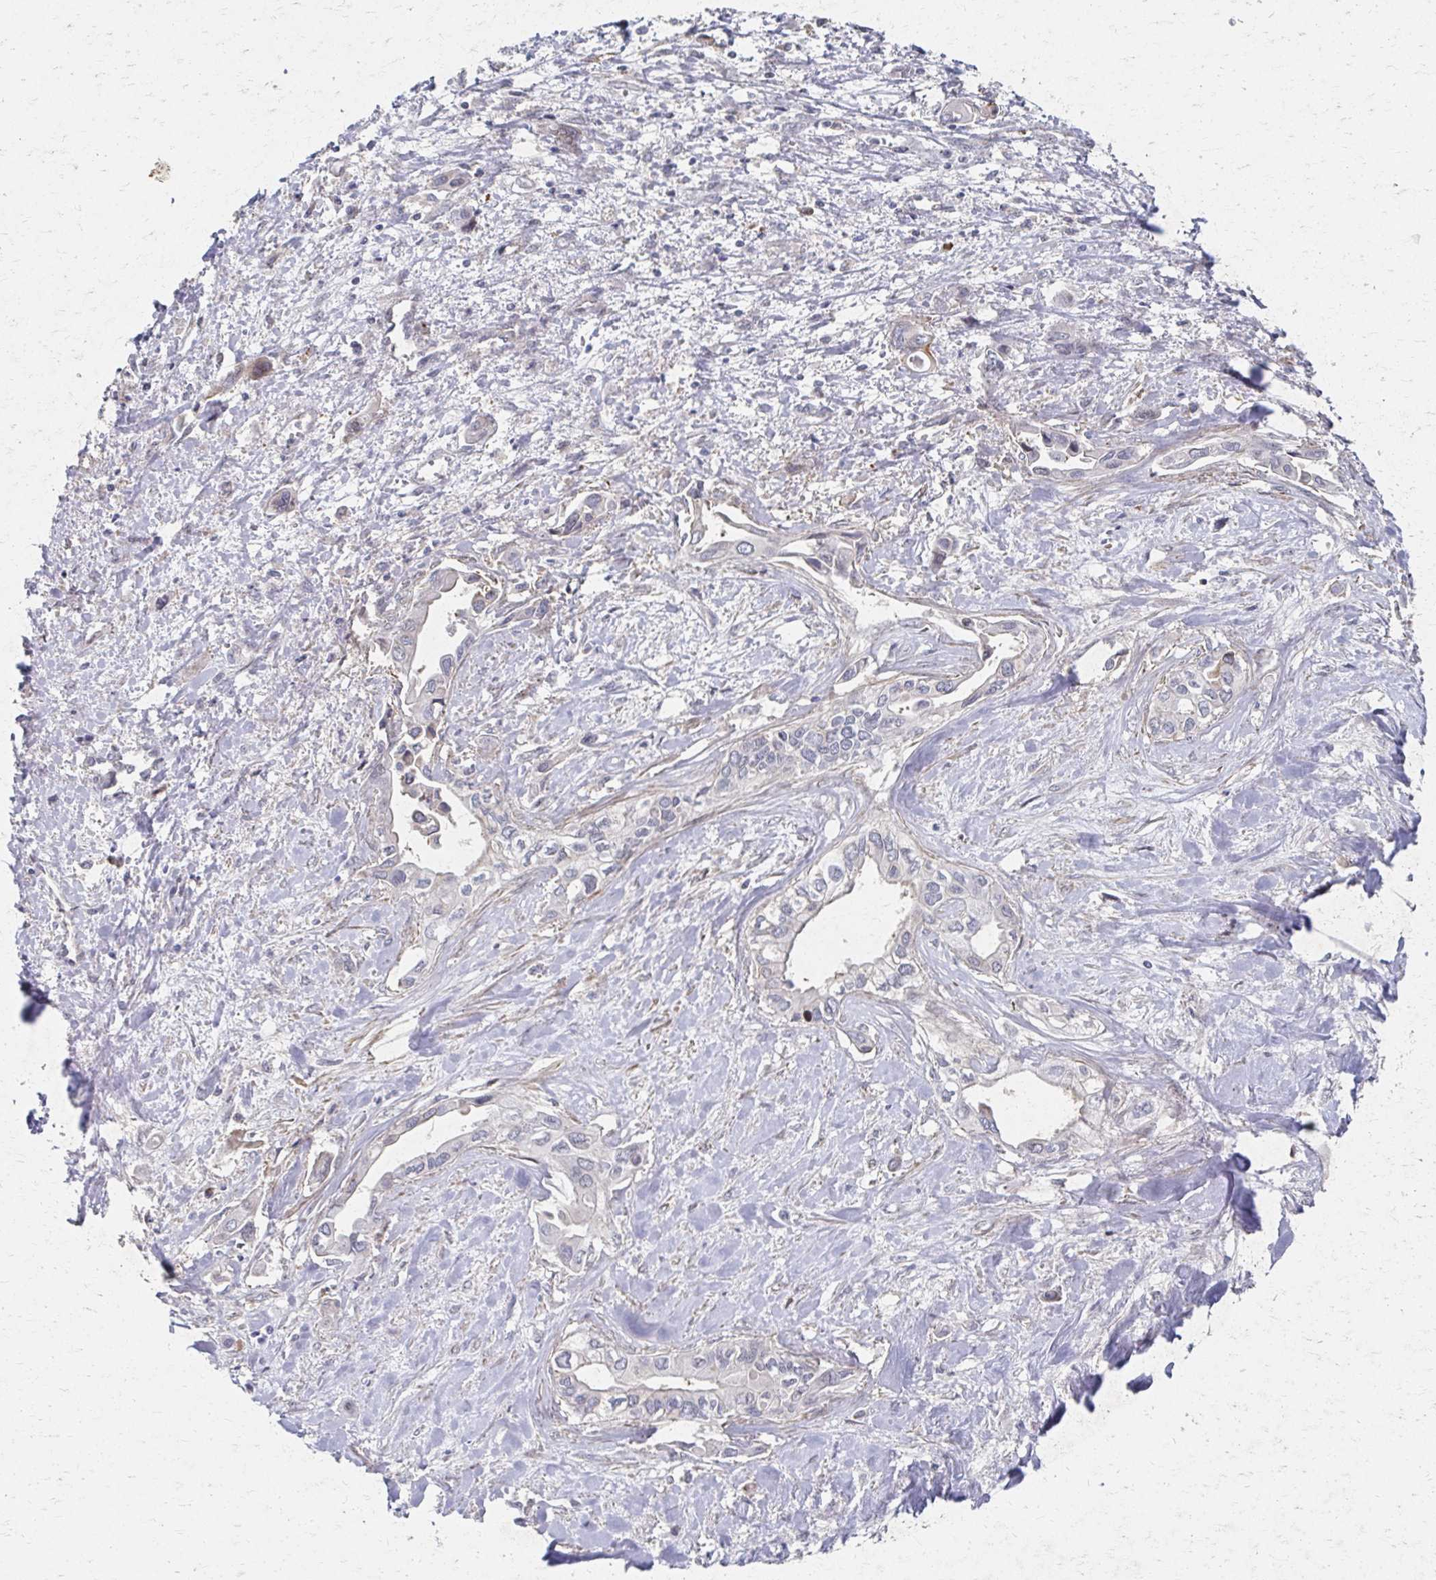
{"staining": {"intensity": "negative", "quantity": "none", "location": "none"}, "tissue": "liver cancer", "cell_type": "Tumor cells", "image_type": "cancer", "snomed": [{"axis": "morphology", "description": "Cholangiocarcinoma"}, {"axis": "topography", "description": "Liver"}], "caption": "Tumor cells show no significant protein positivity in liver cholangiocarcinoma.", "gene": "EOLA2", "patient": {"sex": "female", "age": 64}}